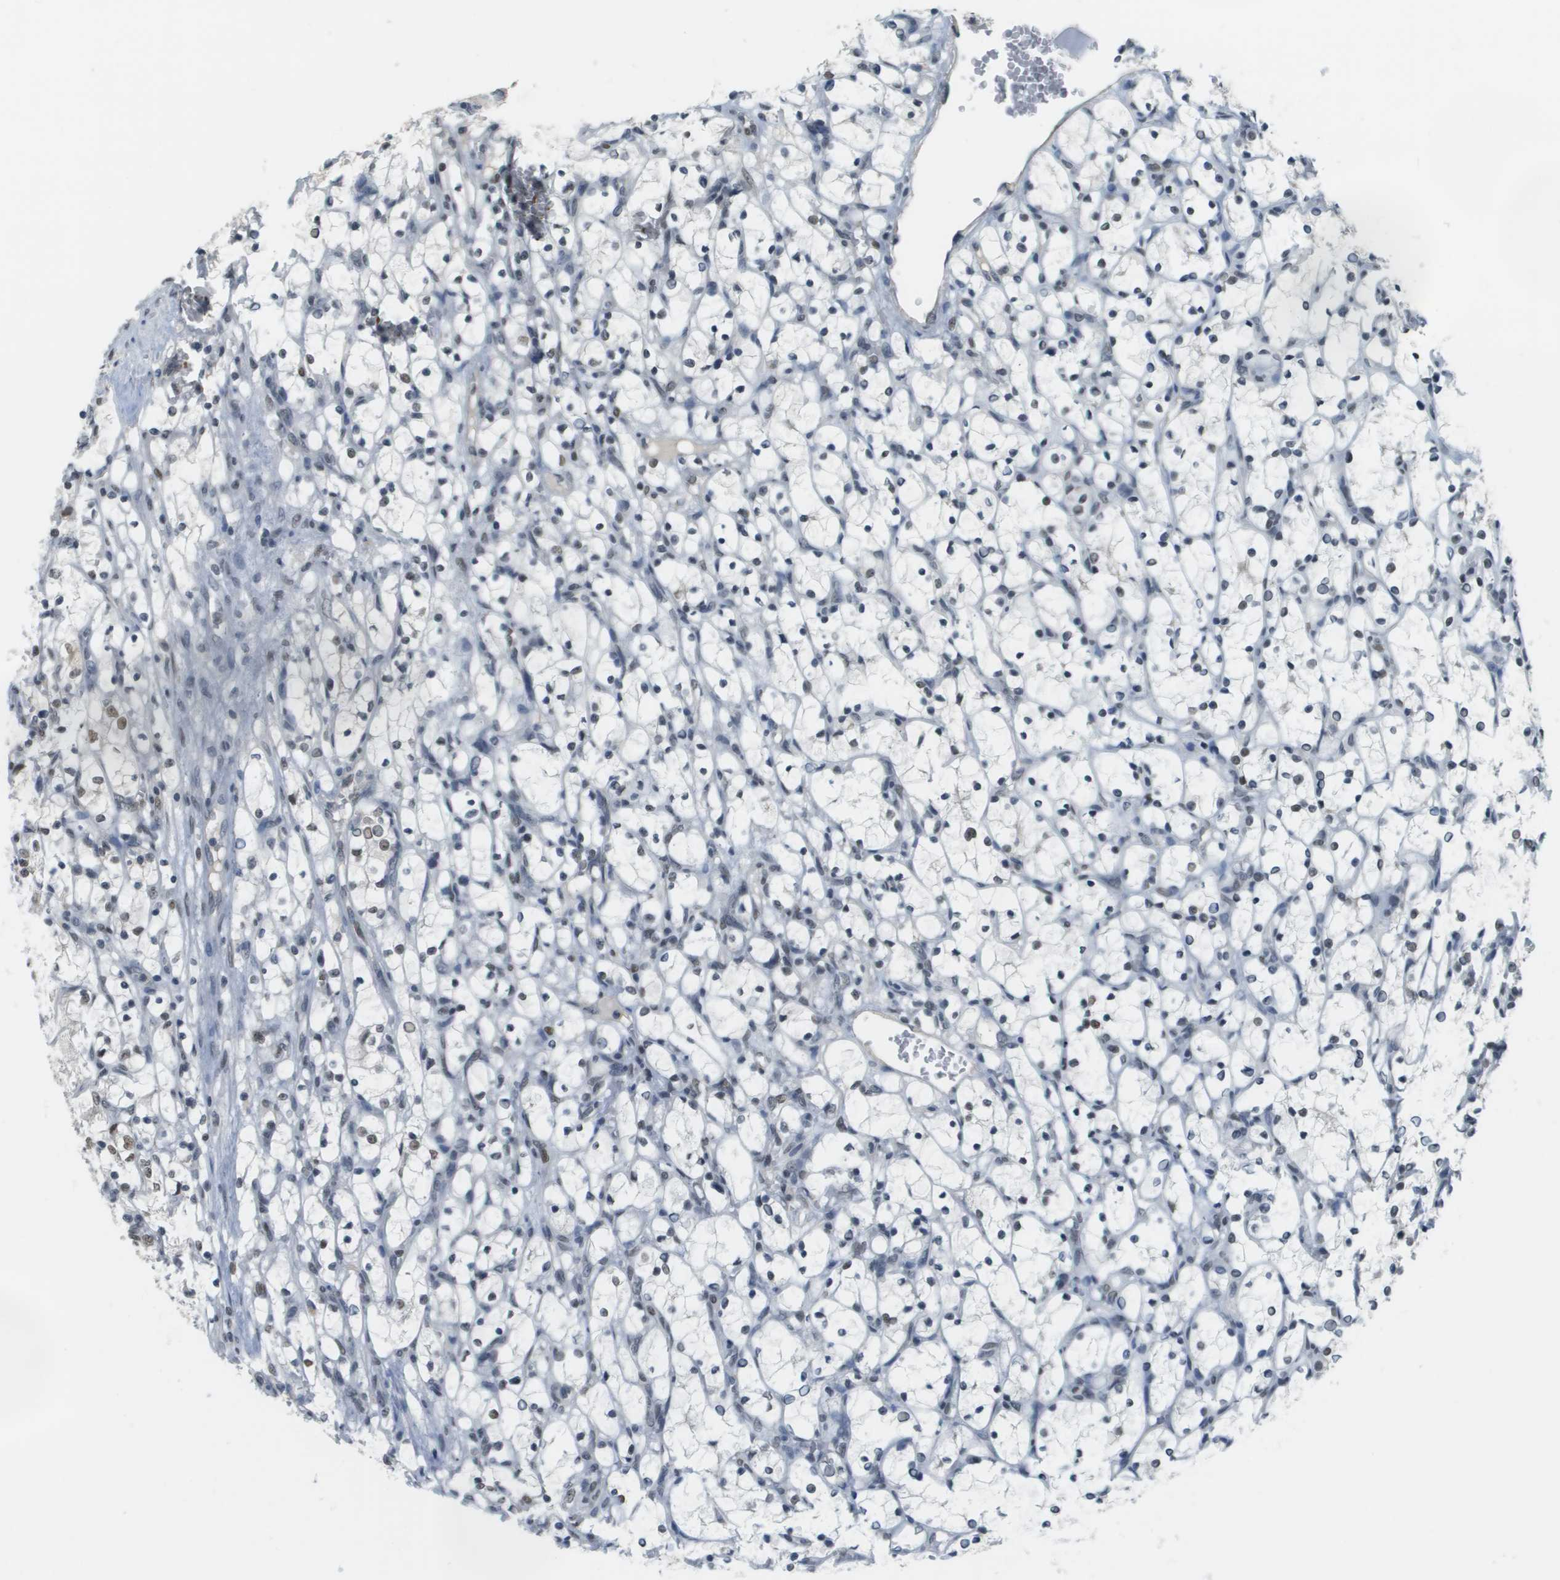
{"staining": {"intensity": "weak", "quantity": "25%-75%", "location": "nuclear"}, "tissue": "renal cancer", "cell_type": "Tumor cells", "image_type": "cancer", "snomed": [{"axis": "morphology", "description": "Adenocarcinoma, NOS"}, {"axis": "topography", "description": "Kidney"}], "caption": "The photomicrograph shows immunohistochemical staining of adenocarcinoma (renal). There is weak nuclear expression is identified in approximately 25%-75% of tumor cells. (DAB IHC with brightfield microscopy, high magnification).", "gene": "CBX5", "patient": {"sex": "female", "age": 69}}